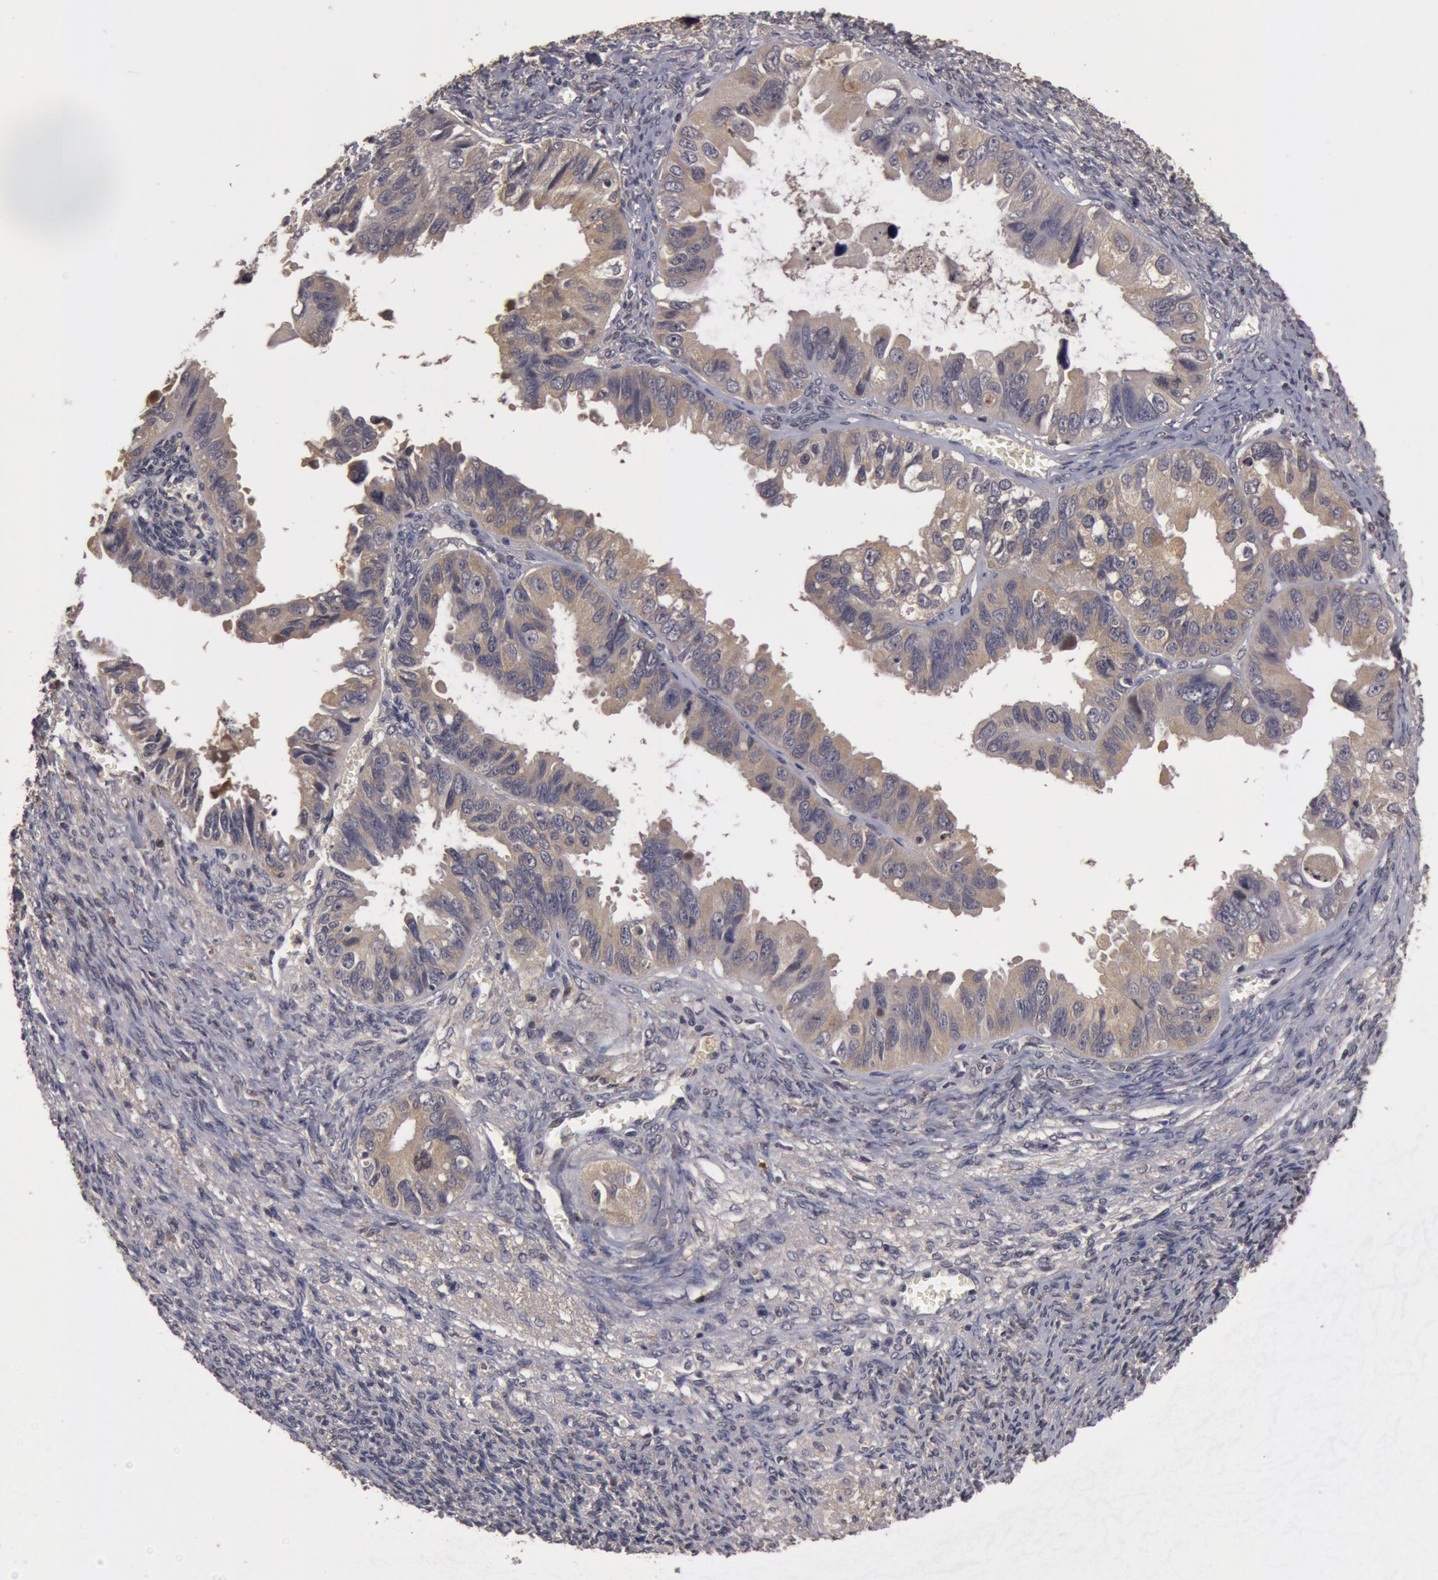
{"staining": {"intensity": "weak", "quantity": ">75%", "location": "cytoplasmic/membranous"}, "tissue": "ovarian cancer", "cell_type": "Tumor cells", "image_type": "cancer", "snomed": [{"axis": "morphology", "description": "Carcinoma, endometroid"}, {"axis": "topography", "description": "Ovary"}], "caption": "A photomicrograph showing weak cytoplasmic/membranous staining in approximately >75% of tumor cells in endometroid carcinoma (ovarian), as visualized by brown immunohistochemical staining.", "gene": "BCHE", "patient": {"sex": "female", "age": 85}}